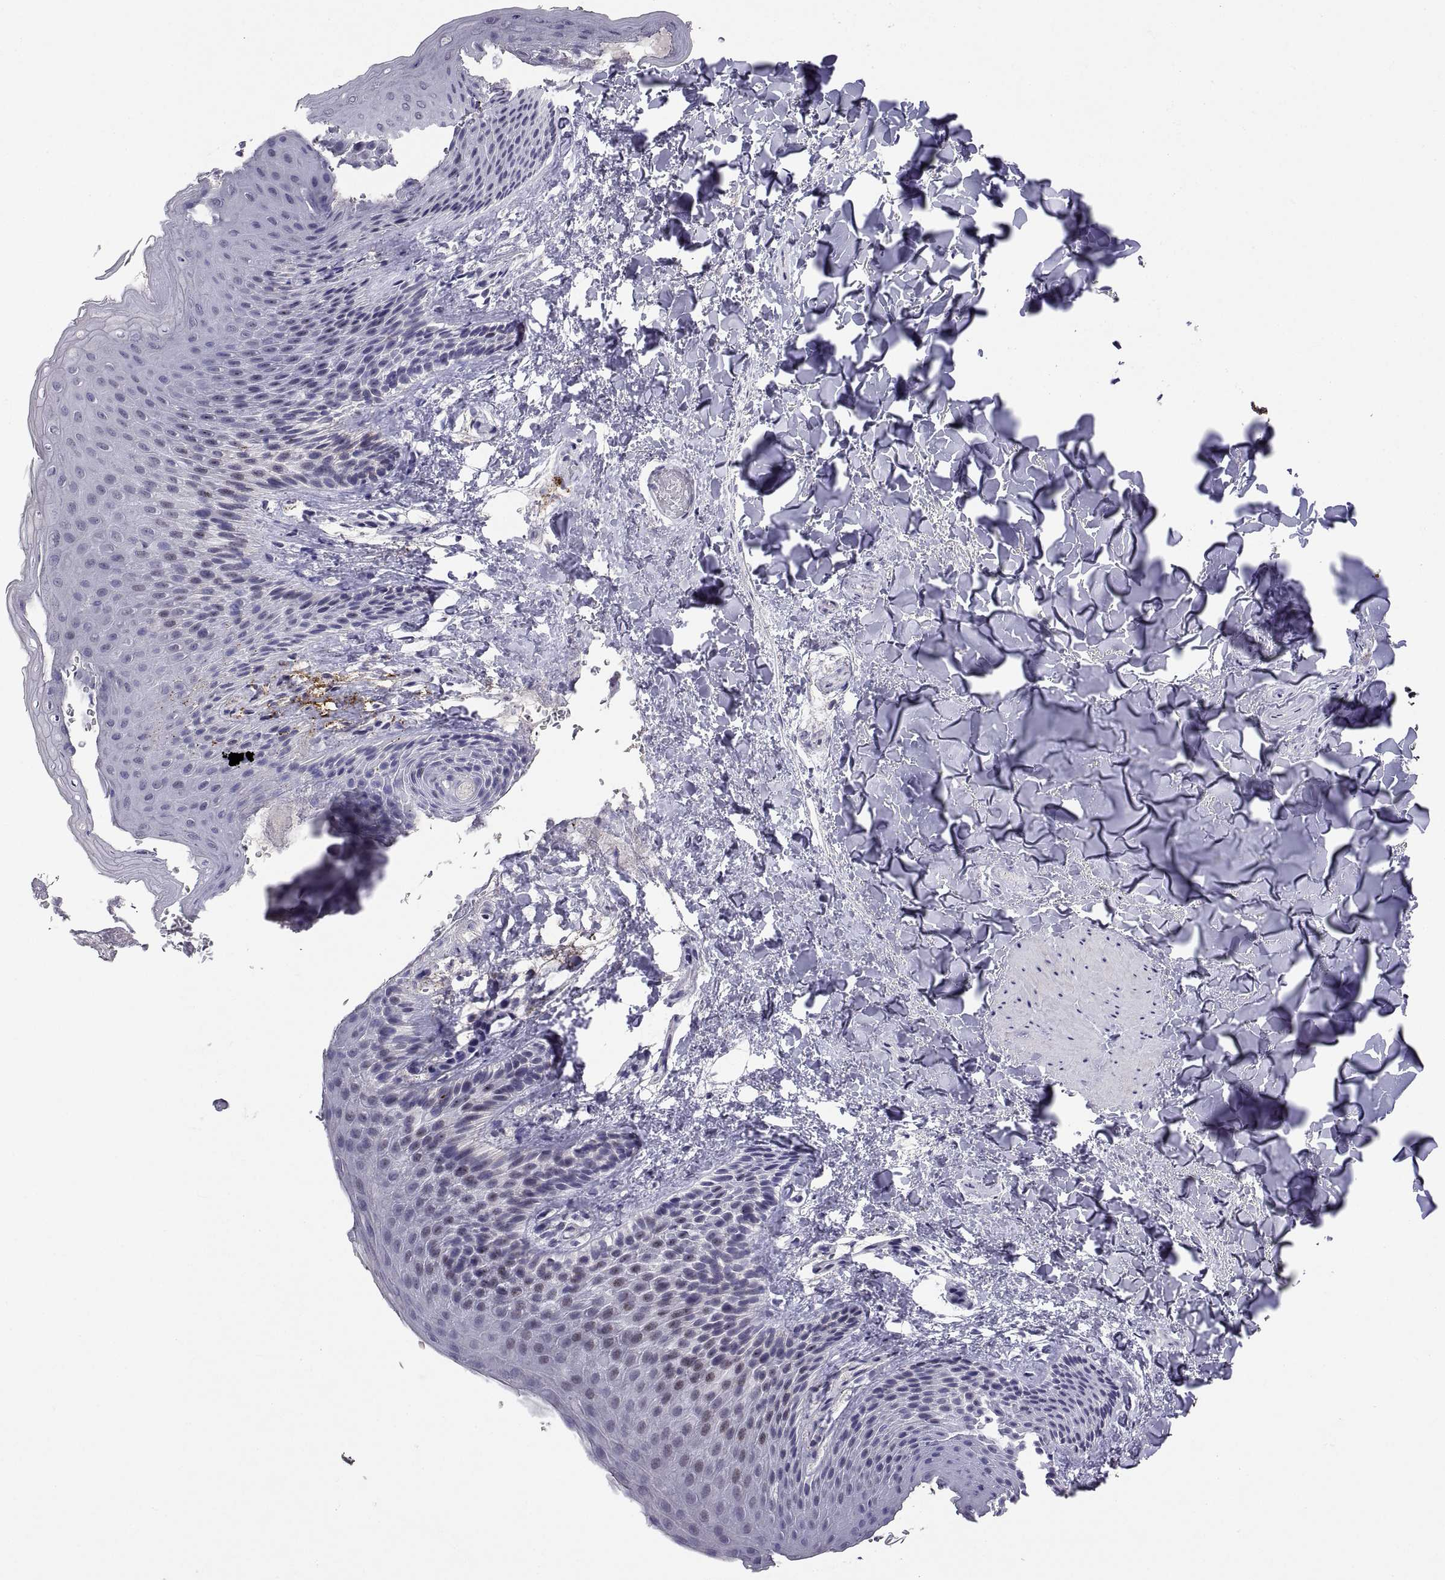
{"staining": {"intensity": "negative", "quantity": "none", "location": "none"}, "tissue": "skin", "cell_type": "Epidermal cells", "image_type": "normal", "snomed": [{"axis": "morphology", "description": "Normal tissue, NOS"}, {"axis": "topography", "description": "Anal"}], "caption": "Immunohistochemical staining of normal skin shows no significant staining in epidermal cells. The staining was performed using DAB to visualize the protein expression in brown, while the nuclei were stained in blue with hematoxylin (Magnification: 20x).", "gene": "MS4A1", "patient": {"sex": "male", "age": 36}}